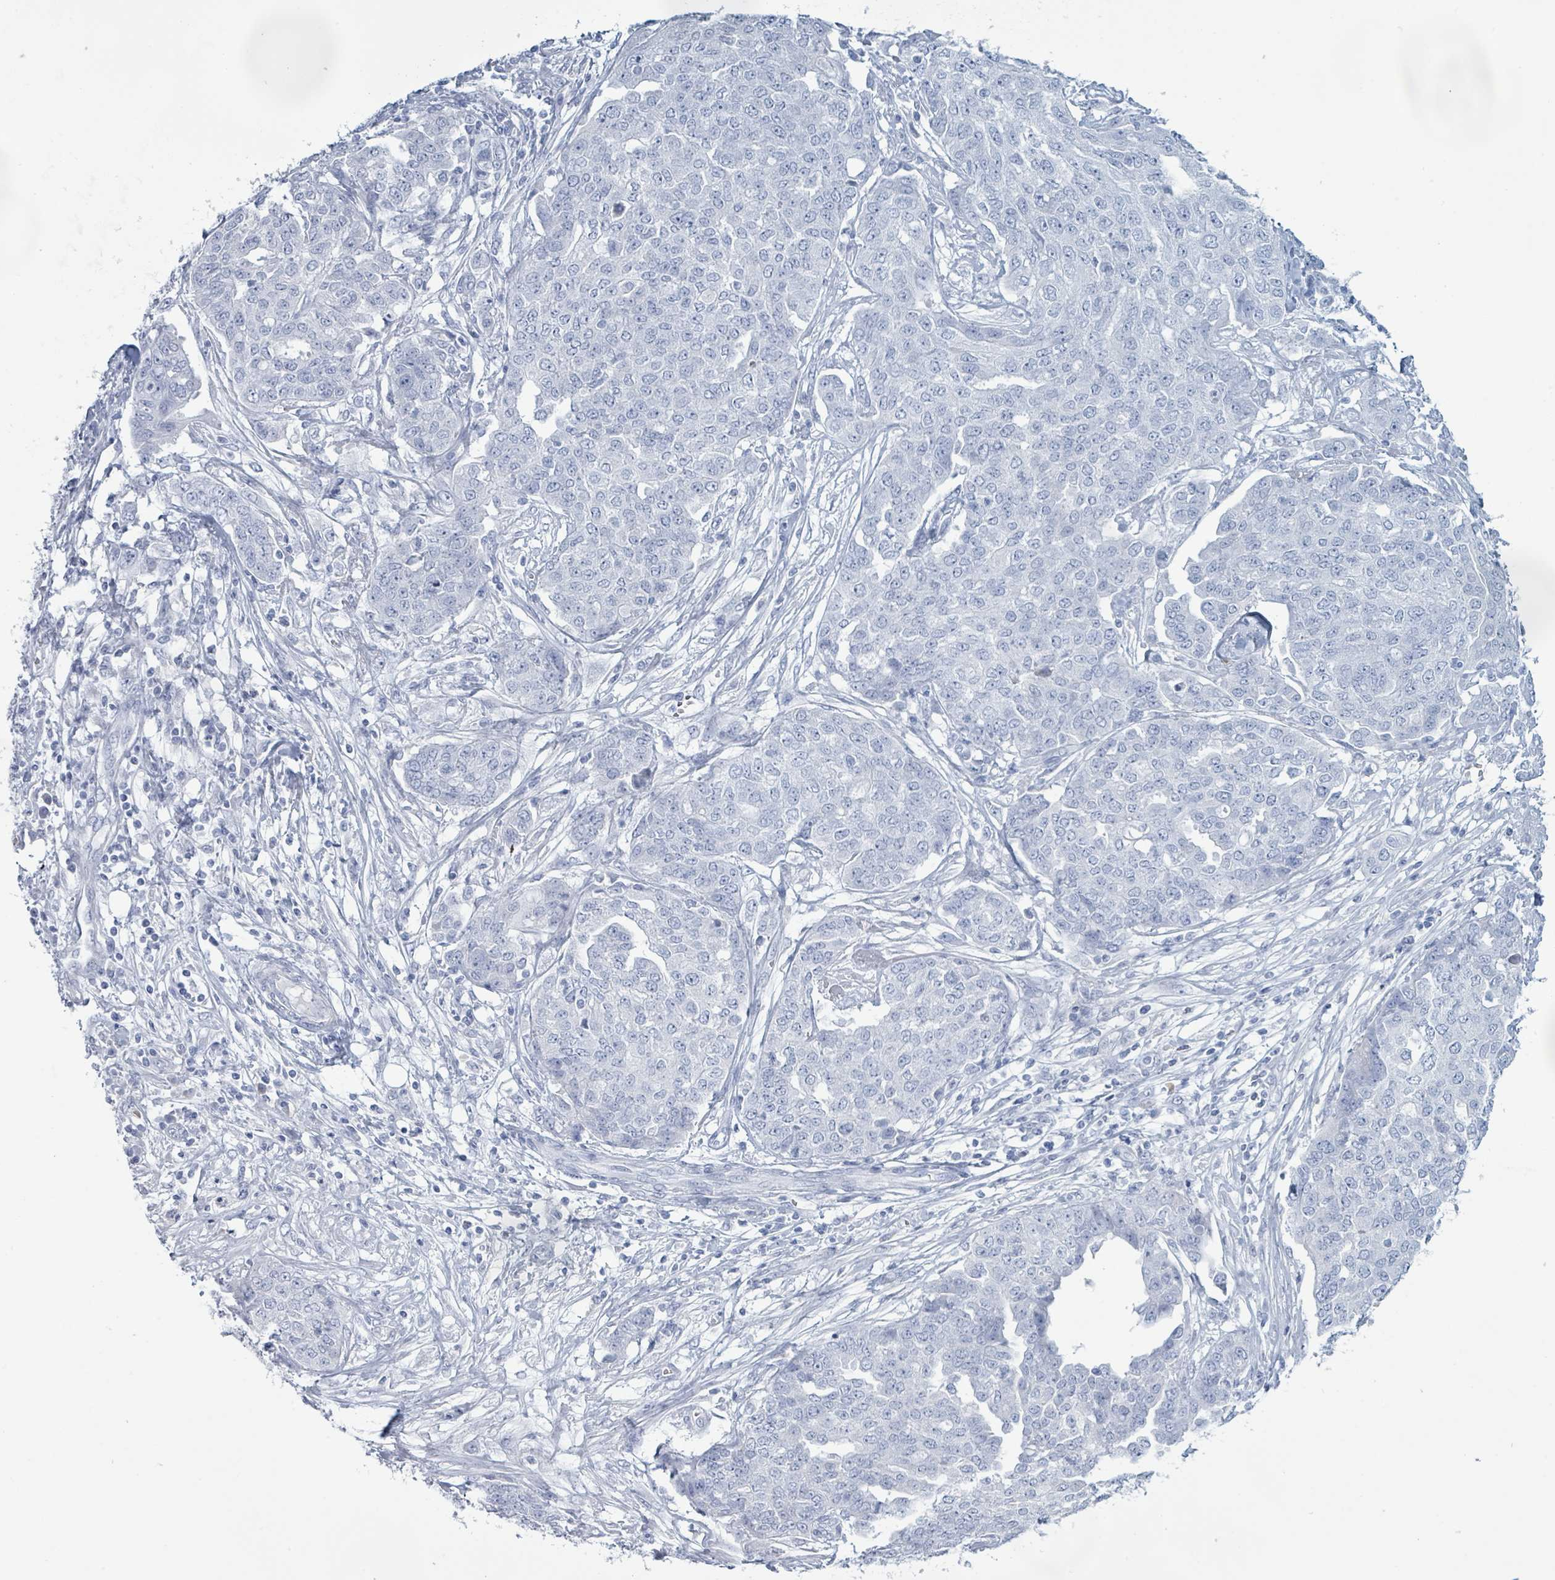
{"staining": {"intensity": "negative", "quantity": "none", "location": "none"}, "tissue": "ovarian cancer", "cell_type": "Tumor cells", "image_type": "cancer", "snomed": [{"axis": "morphology", "description": "Cystadenocarcinoma, serous, NOS"}, {"axis": "topography", "description": "Soft tissue"}, {"axis": "topography", "description": "Ovary"}], "caption": "An immunohistochemistry image of serous cystadenocarcinoma (ovarian) is shown. There is no staining in tumor cells of serous cystadenocarcinoma (ovarian).", "gene": "PGA3", "patient": {"sex": "female", "age": 57}}